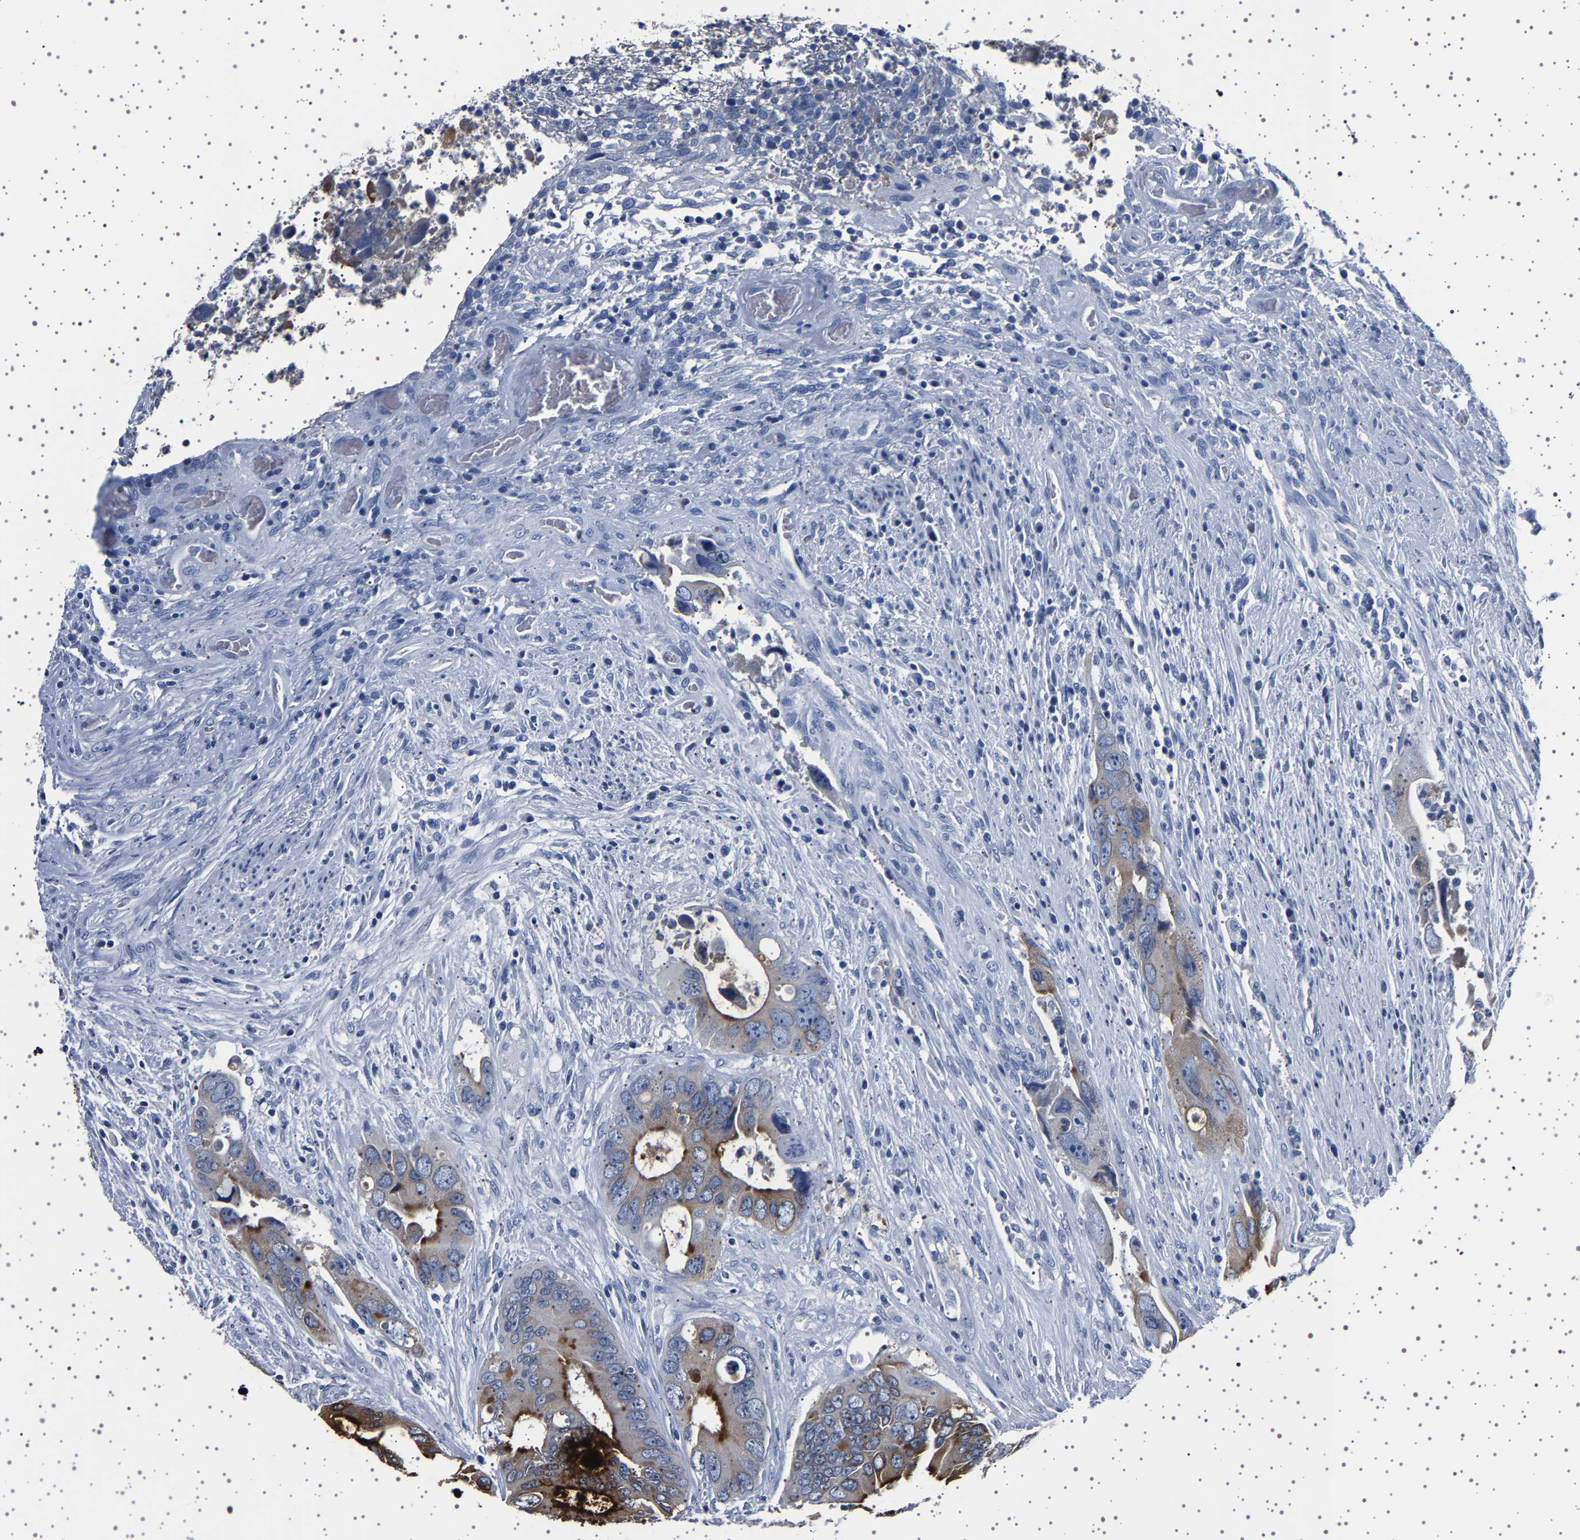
{"staining": {"intensity": "strong", "quantity": "<25%", "location": "cytoplasmic/membranous"}, "tissue": "colorectal cancer", "cell_type": "Tumor cells", "image_type": "cancer", "snomed": [{"axis": "morphology", "description": "Adenocarcinoma, NOS"}, {"axis": "topography", "description": "Rectum"}], "caption": "Protein analysis of colorectal adenocarcinoma tissue exhibits strong cytoplasmic/membranous positivity in about <25% of tumor cells. Ihc stains the protein of interest in brown and the nuclei are stained blue.", "gene": "TFF3", "patient": {"sex": "male", "age": 70}}